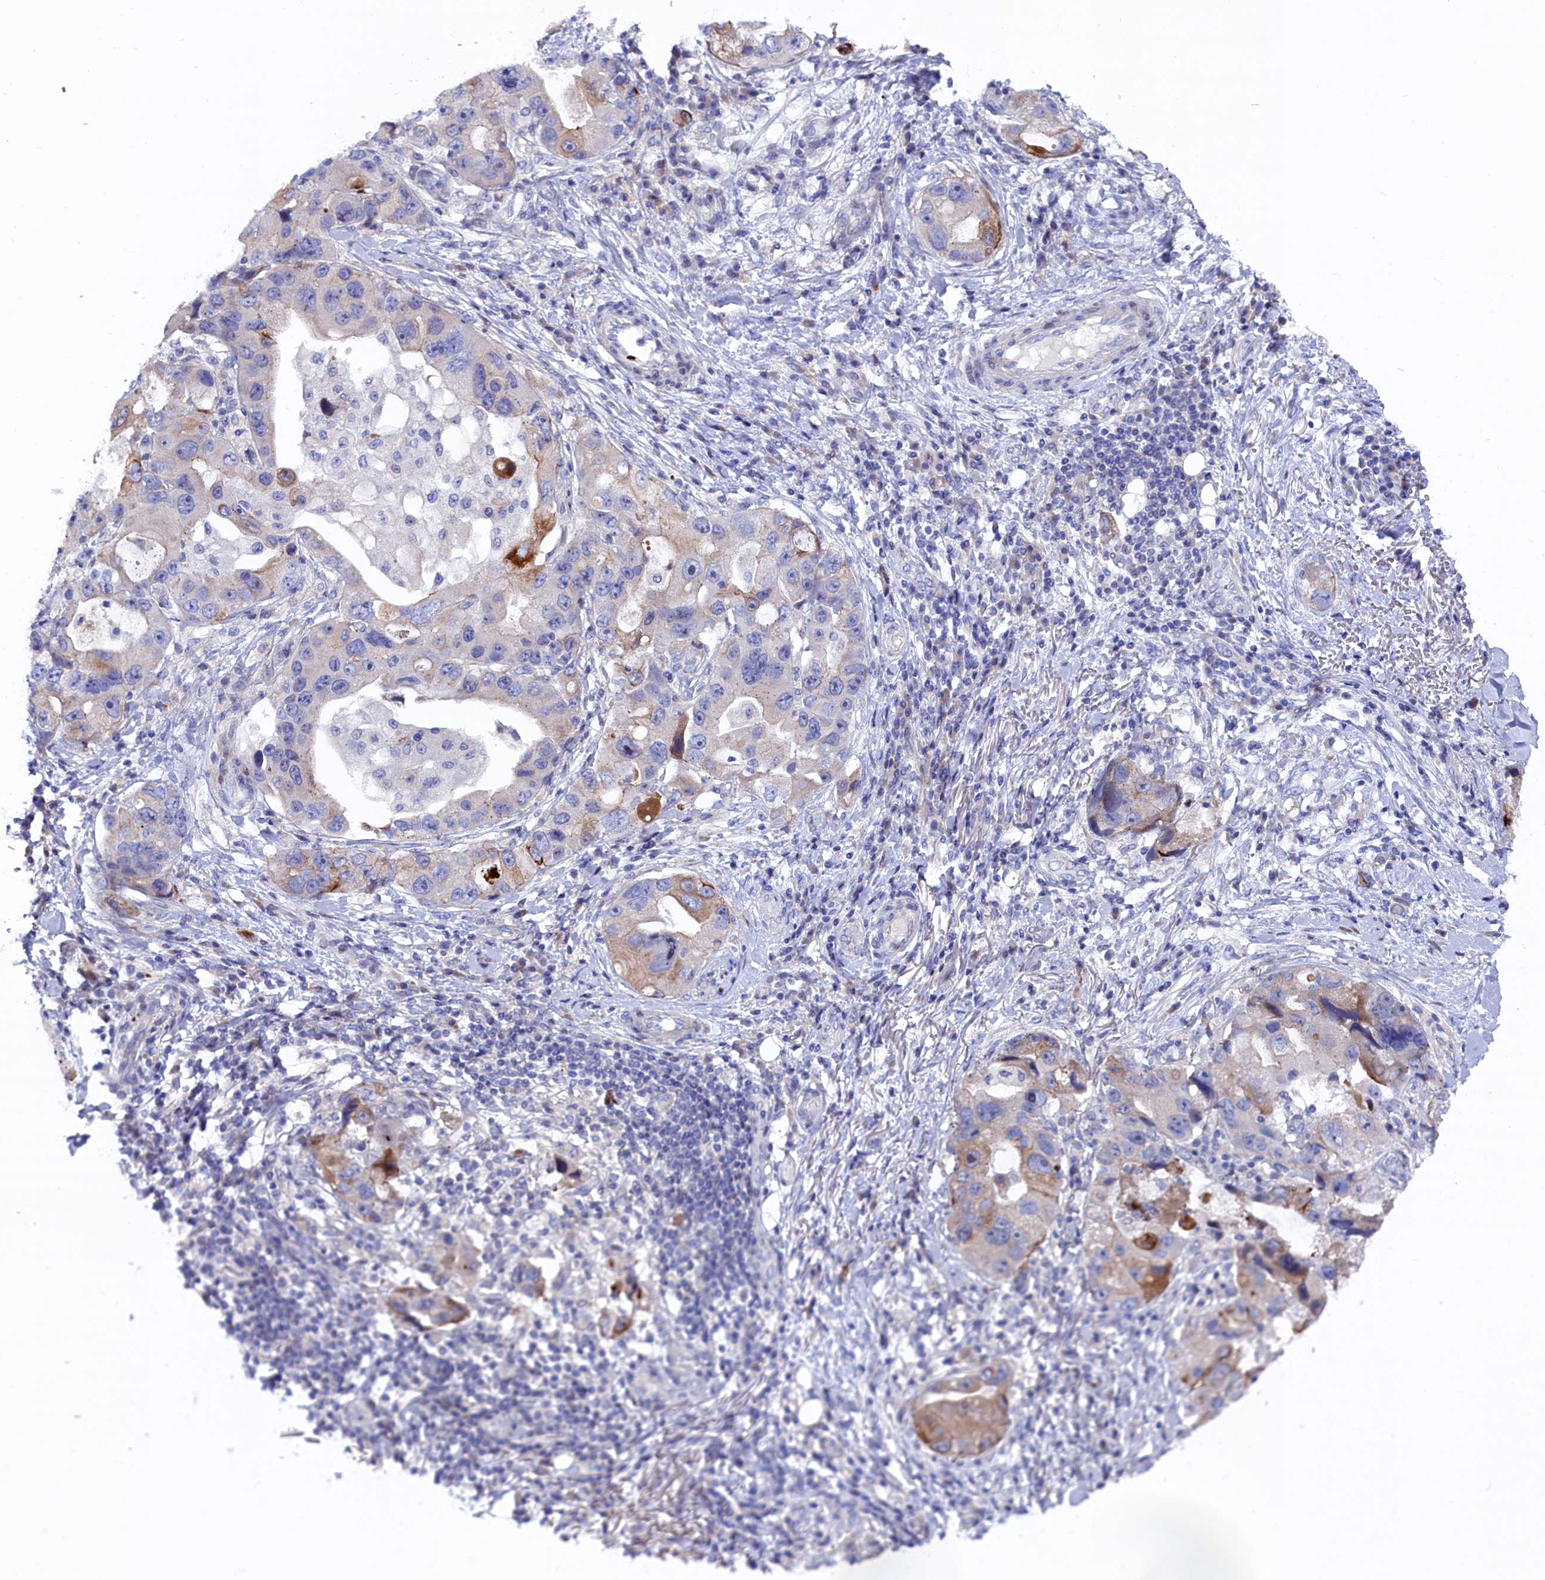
{"staining": {"intensity": "moderate", "quantity": "<25%", "location": "cytoplasmic/membranous"}, "tissue": "lung cancer", "cell_type": "Tumor cells", "image_type": "cancer", "snomed": [{"axis": "morphology", "description": "Adenocarcinoma, NOS"}, {"axis": "topography", "description": "Lung"}], "caption": "Moderate cytoplasmic/membranous positivity is identified in approximately <25% of tumor cells in lung cancer.", "gene": "NUDT7", "patient": {"sex": "female", "age": 54}}